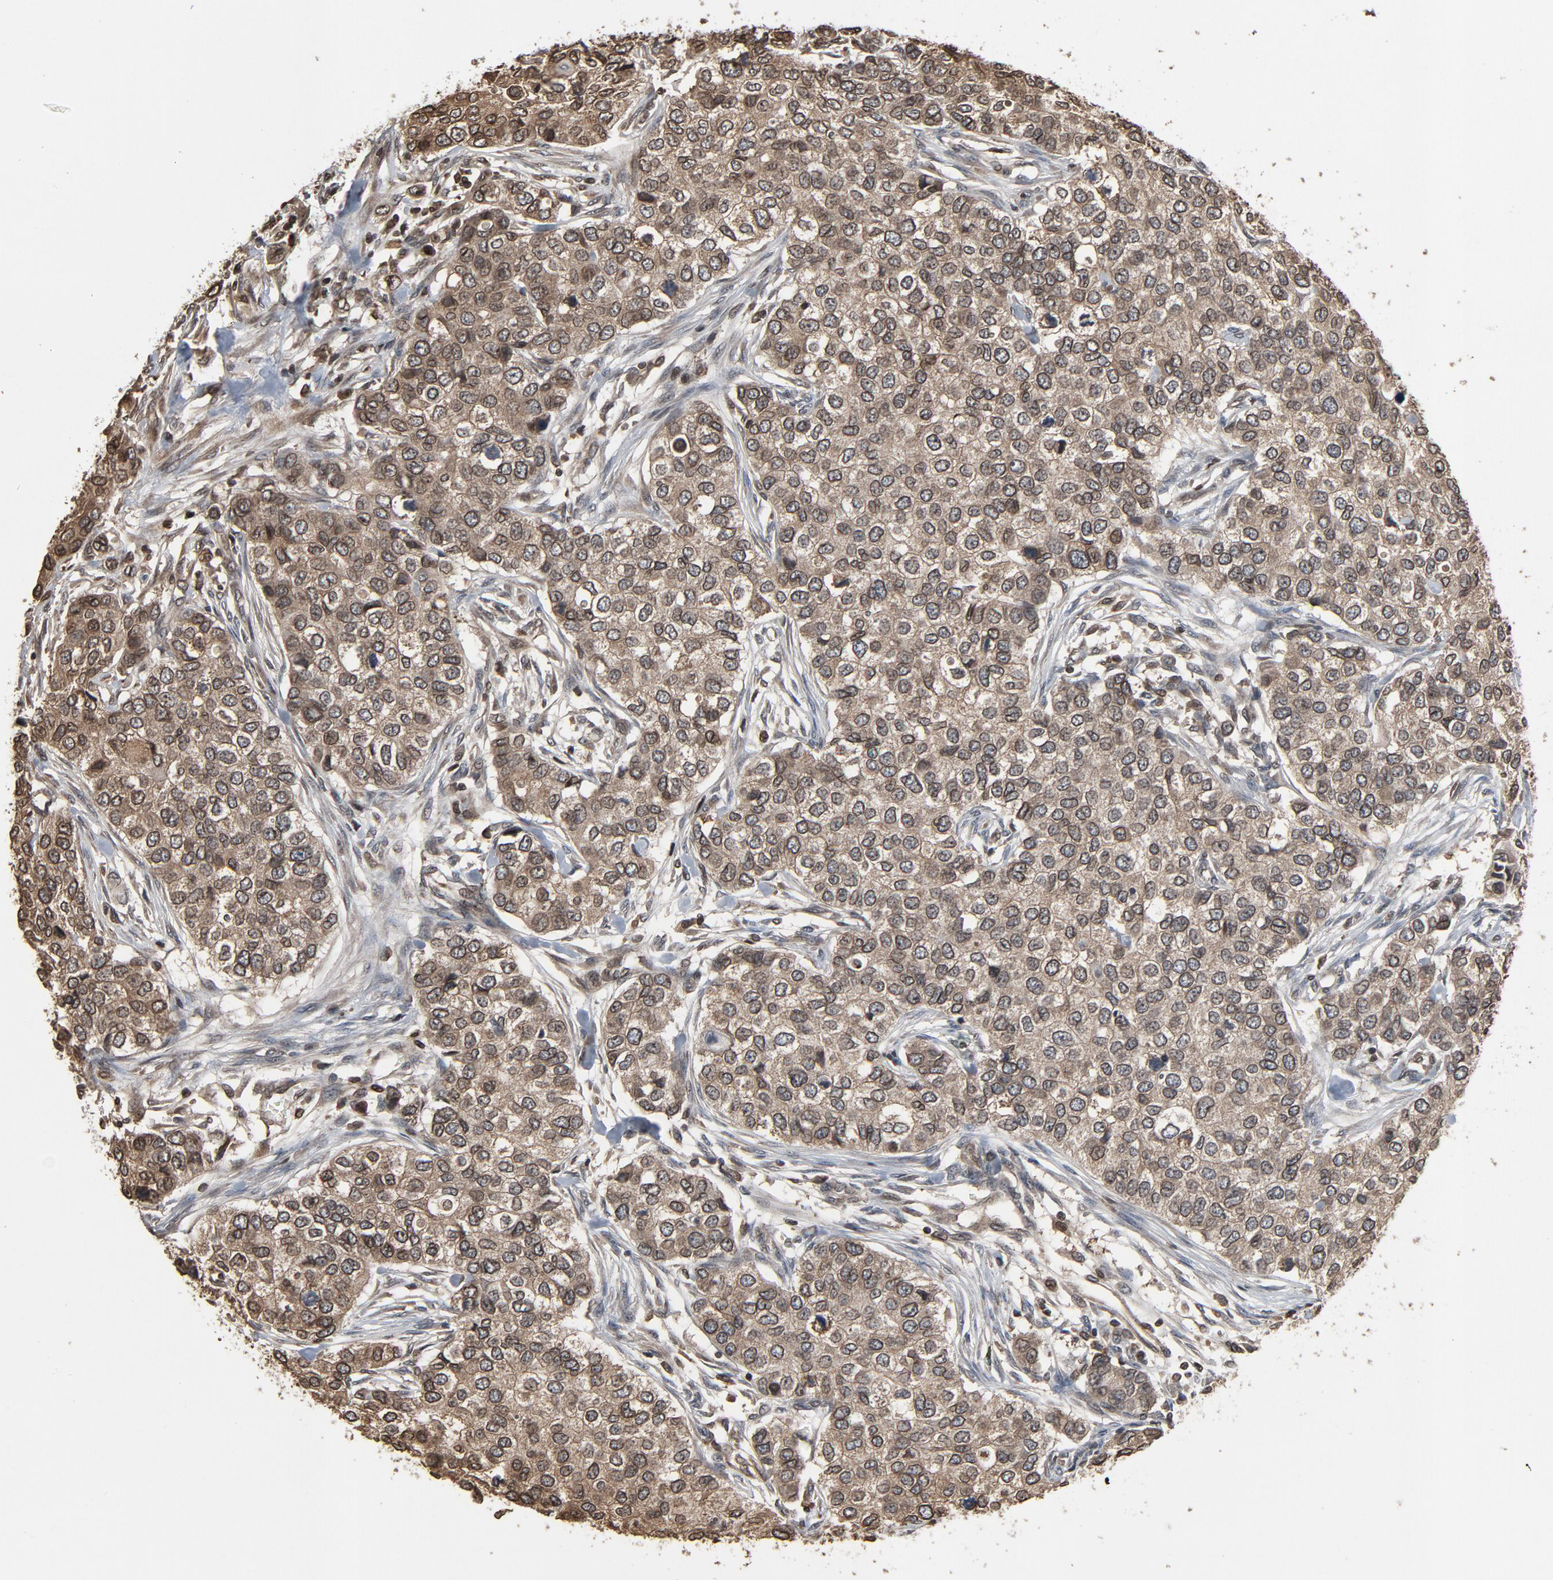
{"staining": {"intensity": "moderate", "quantity": ">75%", "location": "cytoplasmic/membranous,nuclear"}, "tissue": "breast cancer", "cell_type": "Tumor cells", "image_type": "cancer", "snomed": [{"axis": "morphology", "description": "Normal tissue, NOS"}, {"axis": "morphology", "description": "Duct carcinoma"}, {"axis": "topography", "description": "Breast"}], "caption": "A micrograph of human breast intraductal carcinoma stained for a protein reveals moderate cytoplasmic/membranous and nuclear brown staining in tumor cells.", "gene": "UBE2D1", "patient": {"sex": "female", "age": 49}}